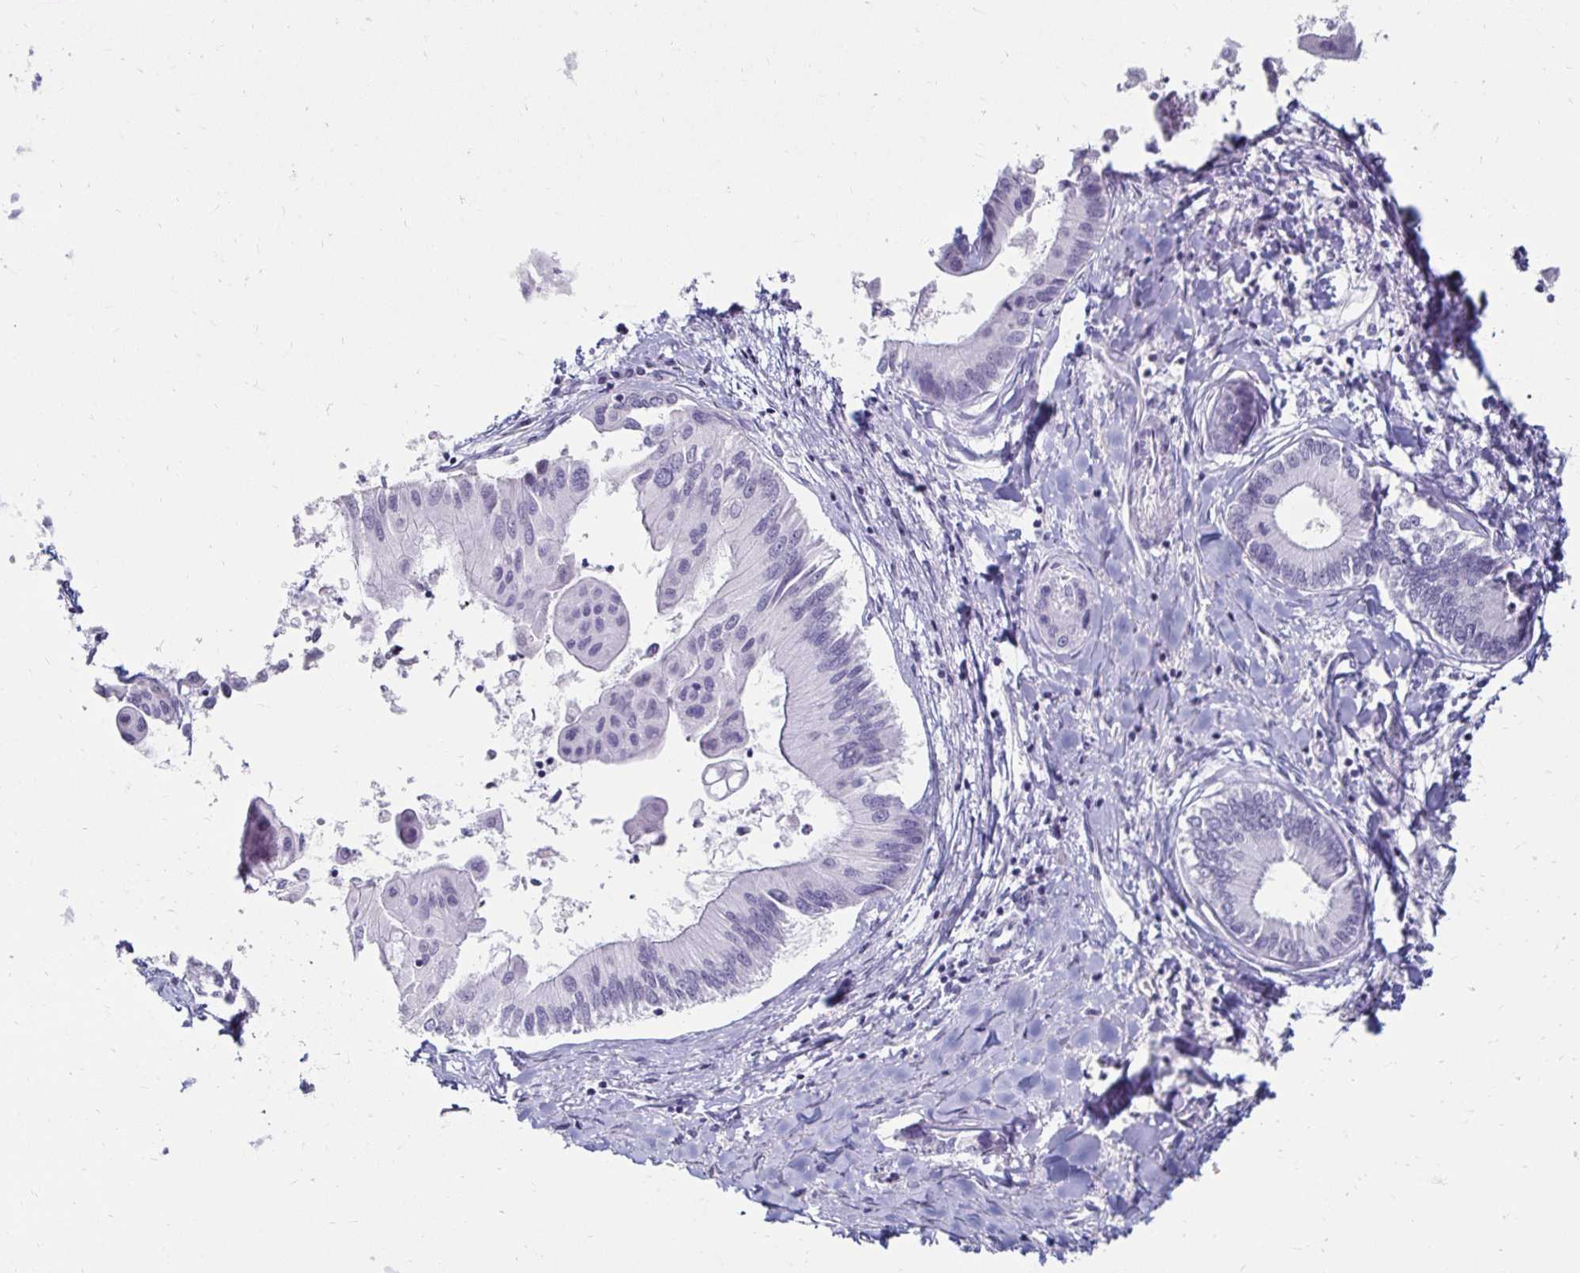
{"staining": {"intensity": "negative", "quantity": "none", "location": "none"}, "tissue": "liver cancer", "cell_type": "Tumor cells", "image_type": "cancer", "snomed": [{"axis": "morphology", "description": "Cholangiocarcinoma"}, {"axis": "topography", "description": "Liver"}], "caption": "Tumor cells show no significant protein staining in liver cholangiocarcinoma.", "gene": "TOMM34", "patient": {"sex": "male", "age": 66}}